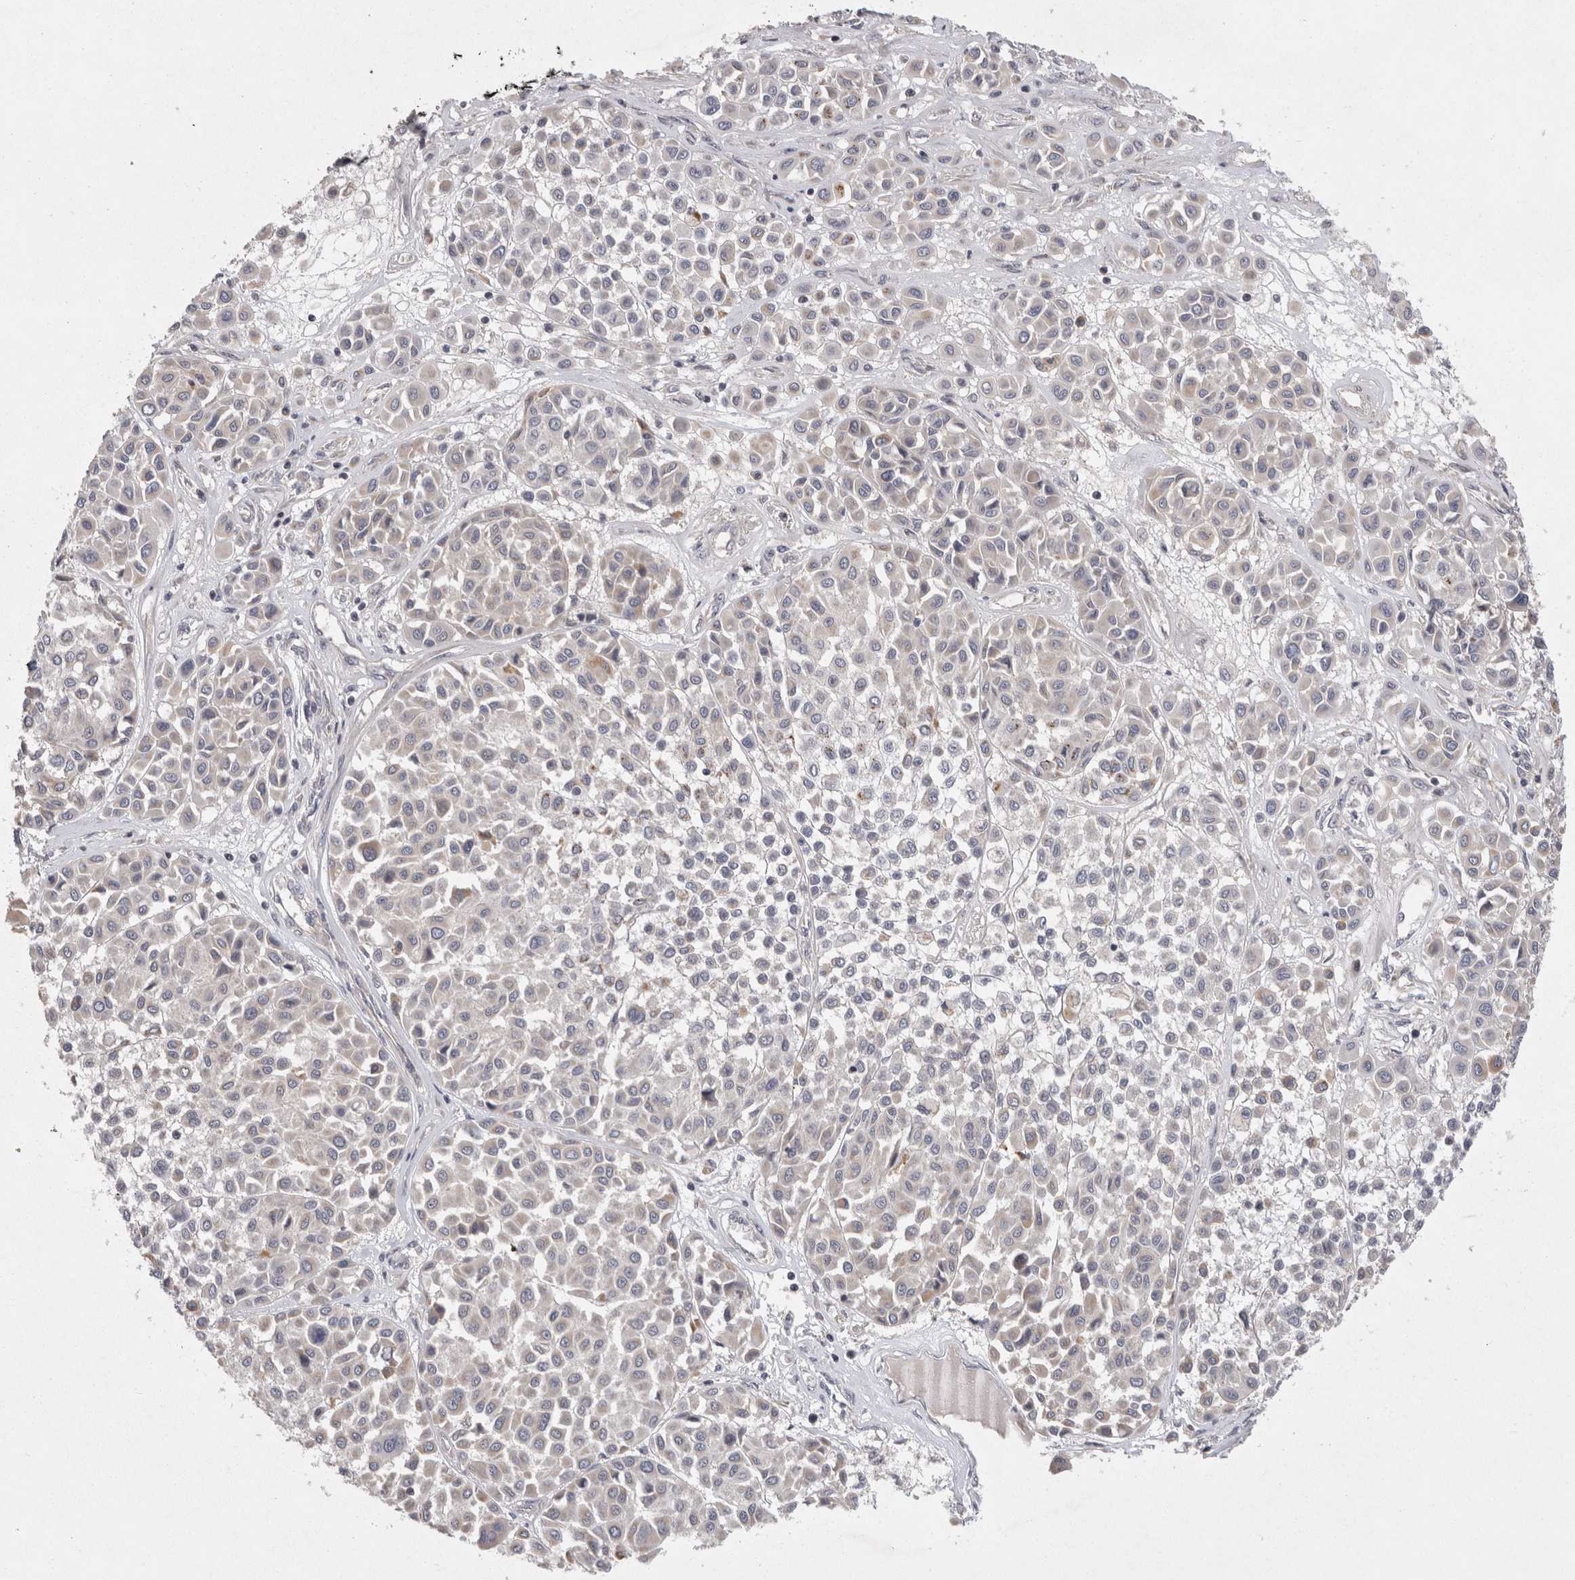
{"staining": {"intensity": "negative", "quantity": "none", "location": "none"}, "tissue": "melanoma", "cell_type": "Tumor cells", "image_type": "cancer", "snomed": [{"axis": "morphology", "description": "Malignant melanoma, Metastatic site"}, {"axis": "topography", "description": "Soft tissue"}], "caption": "This is a photomicrograph of IHC staining of melanoma, which shows no positivity in tumor cells.", "gene": "ACAT2", "patient": {"sex": "male", "age": 41}}